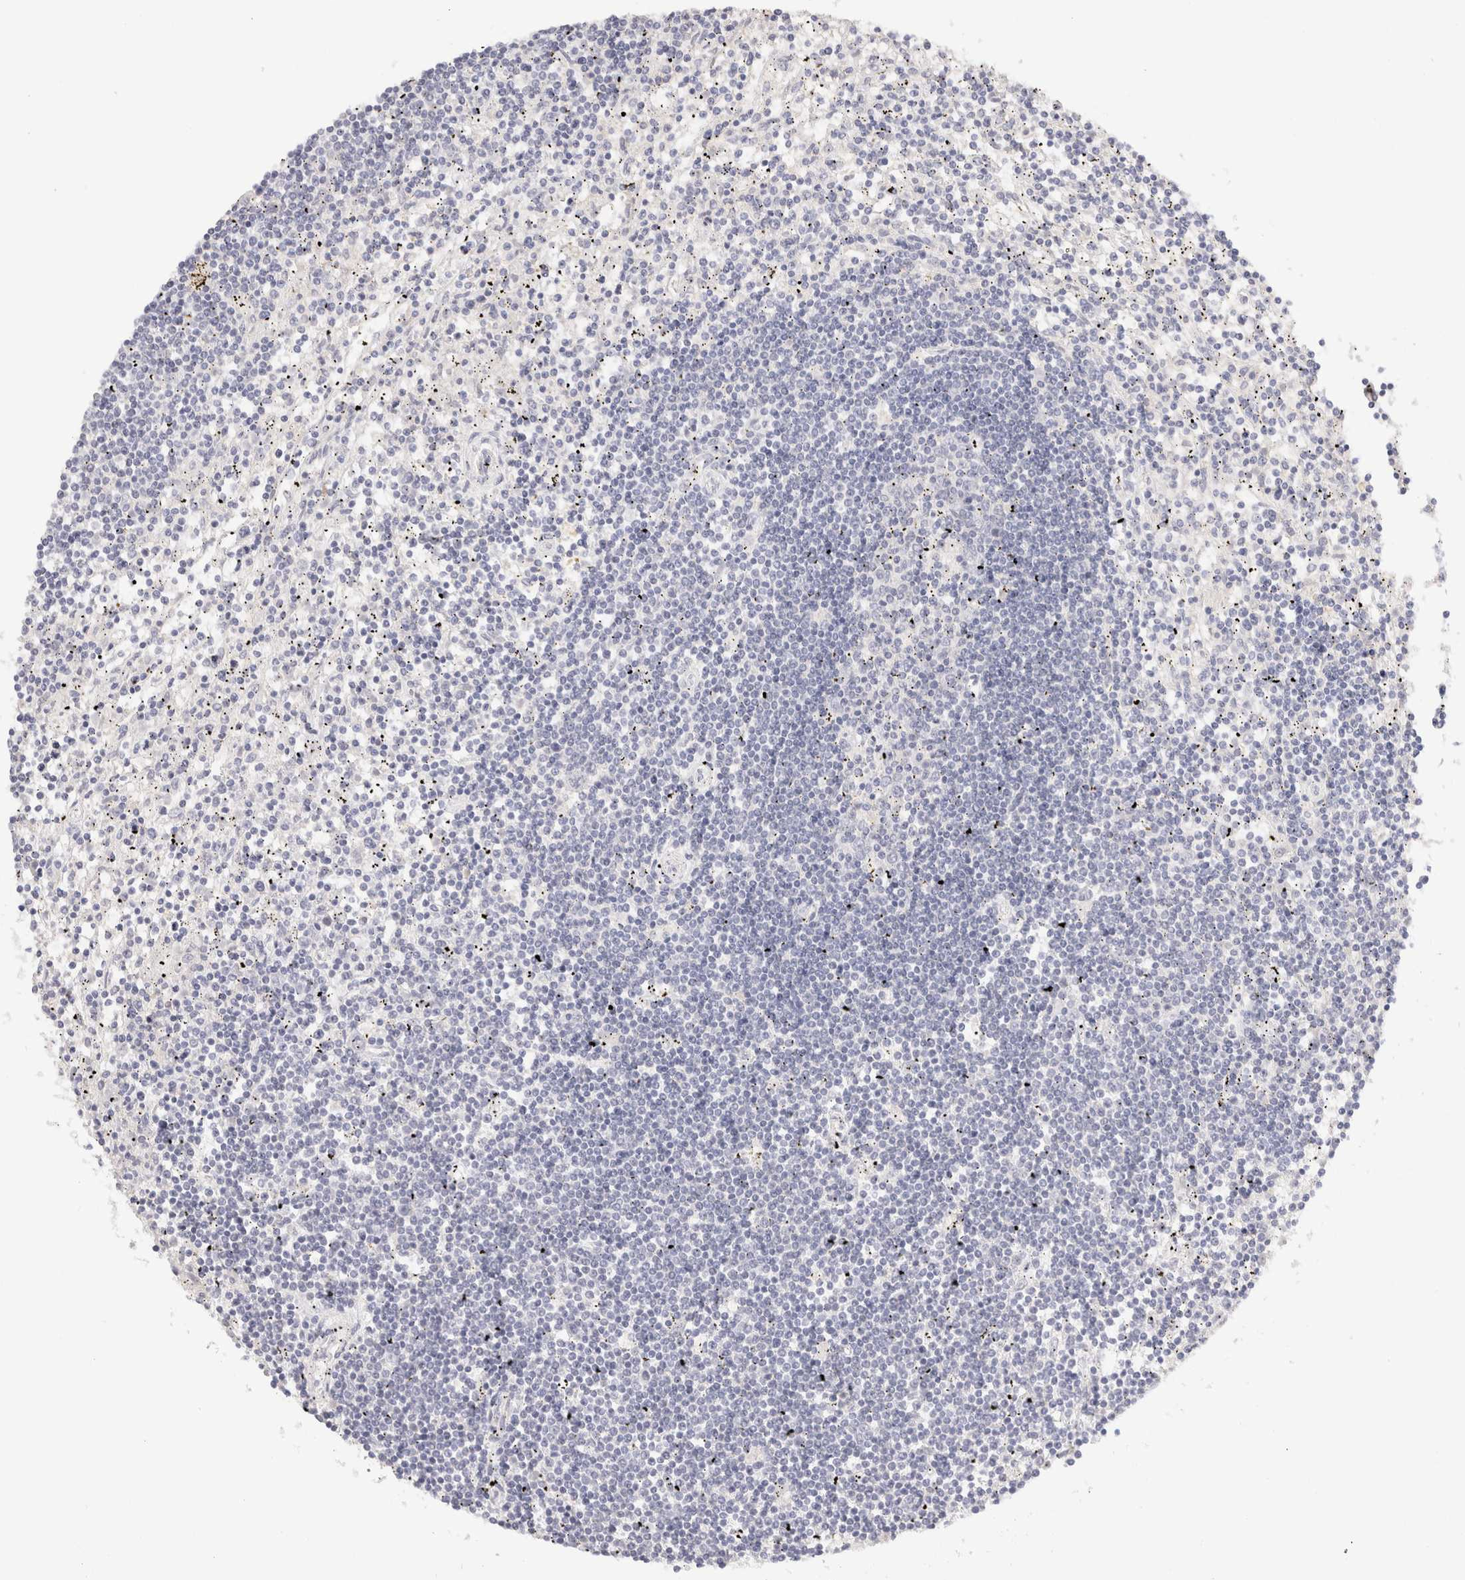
{"staining": {"intensity": "negative", "quantity": "none", "location": "none"}, "tissue": "lymphoma", "cell_type": "Tumor cells", "image_type": "cancer", "snomed": [{"axis": "morphology", "description": "Malignant lymphoma, non-Hodgkin's type, Low grade"}, {"axis": "topography", "description": "Spleen"}], "caption": "DAB immunohistochemical staining of lymphoma shows no significant staining in tumor cells. (Stains: DAB (3,3'-diaminobenzidine) immunohistochemistry with hematoxylin counter stain, Microscopy: brightfield microscopy at high magnification).", "gene": "SCGB2A2", "patient": {"sex": "male", "age": 76}}